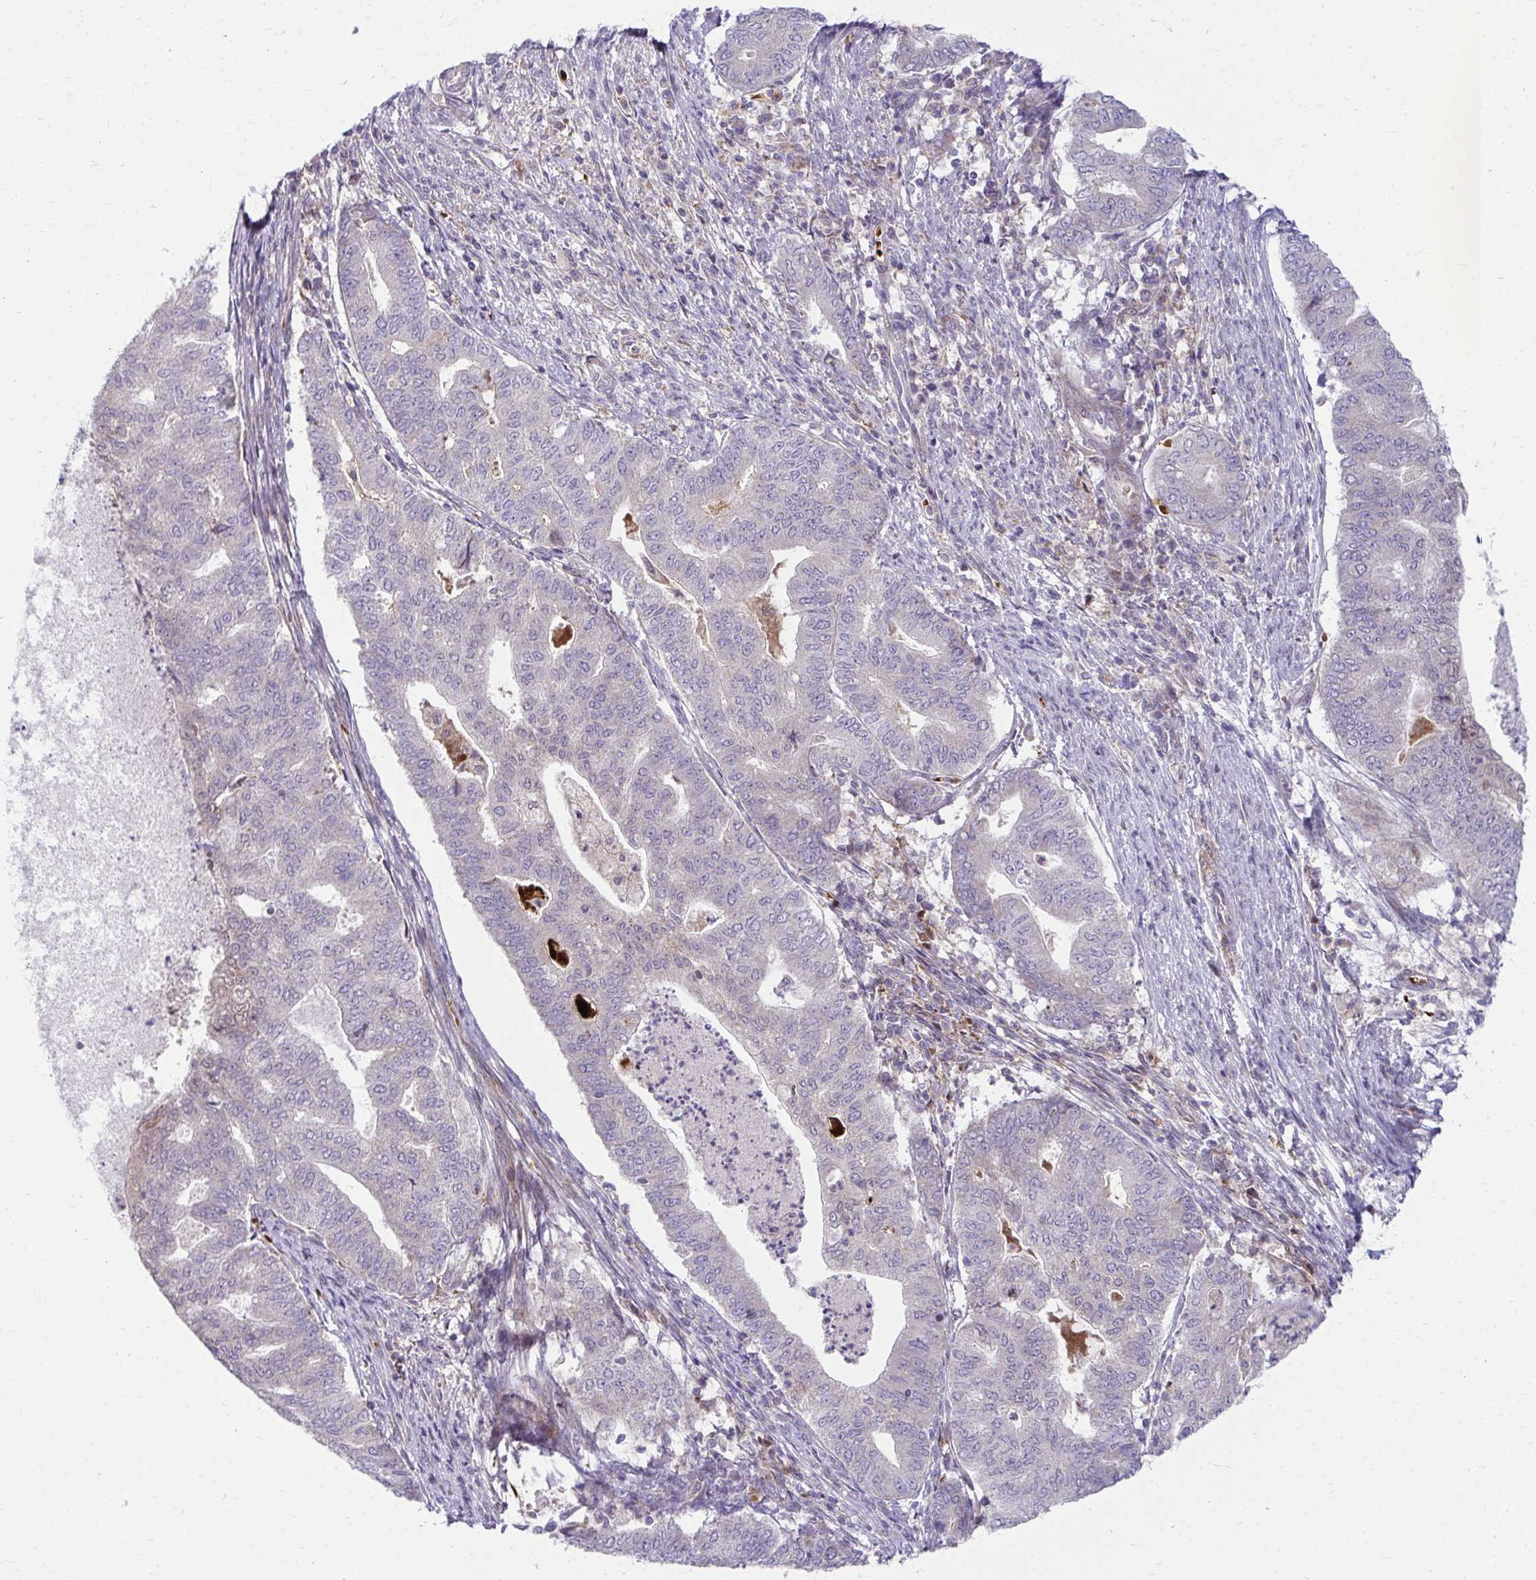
{"staining": {"intensity": "negative", "quantity": "none", "location": "none"}, "tissue": "endometrial cancer", "cell_type": "Tumor cells", "image_type": "cancer", "snomed": [{"axis": "morphology", "description": "Adenocarcinoma, NOS"}, {"axis": "topography", "description": "Endometrium"}], "caption": "This is an immunohistochemistry (IHC) histopathology image of endometrial cancer (adenocarcinoma). There is no staining in tumor cells.", "gene": "C16orf54", "patient": {"sex": "female", "age": 79}}